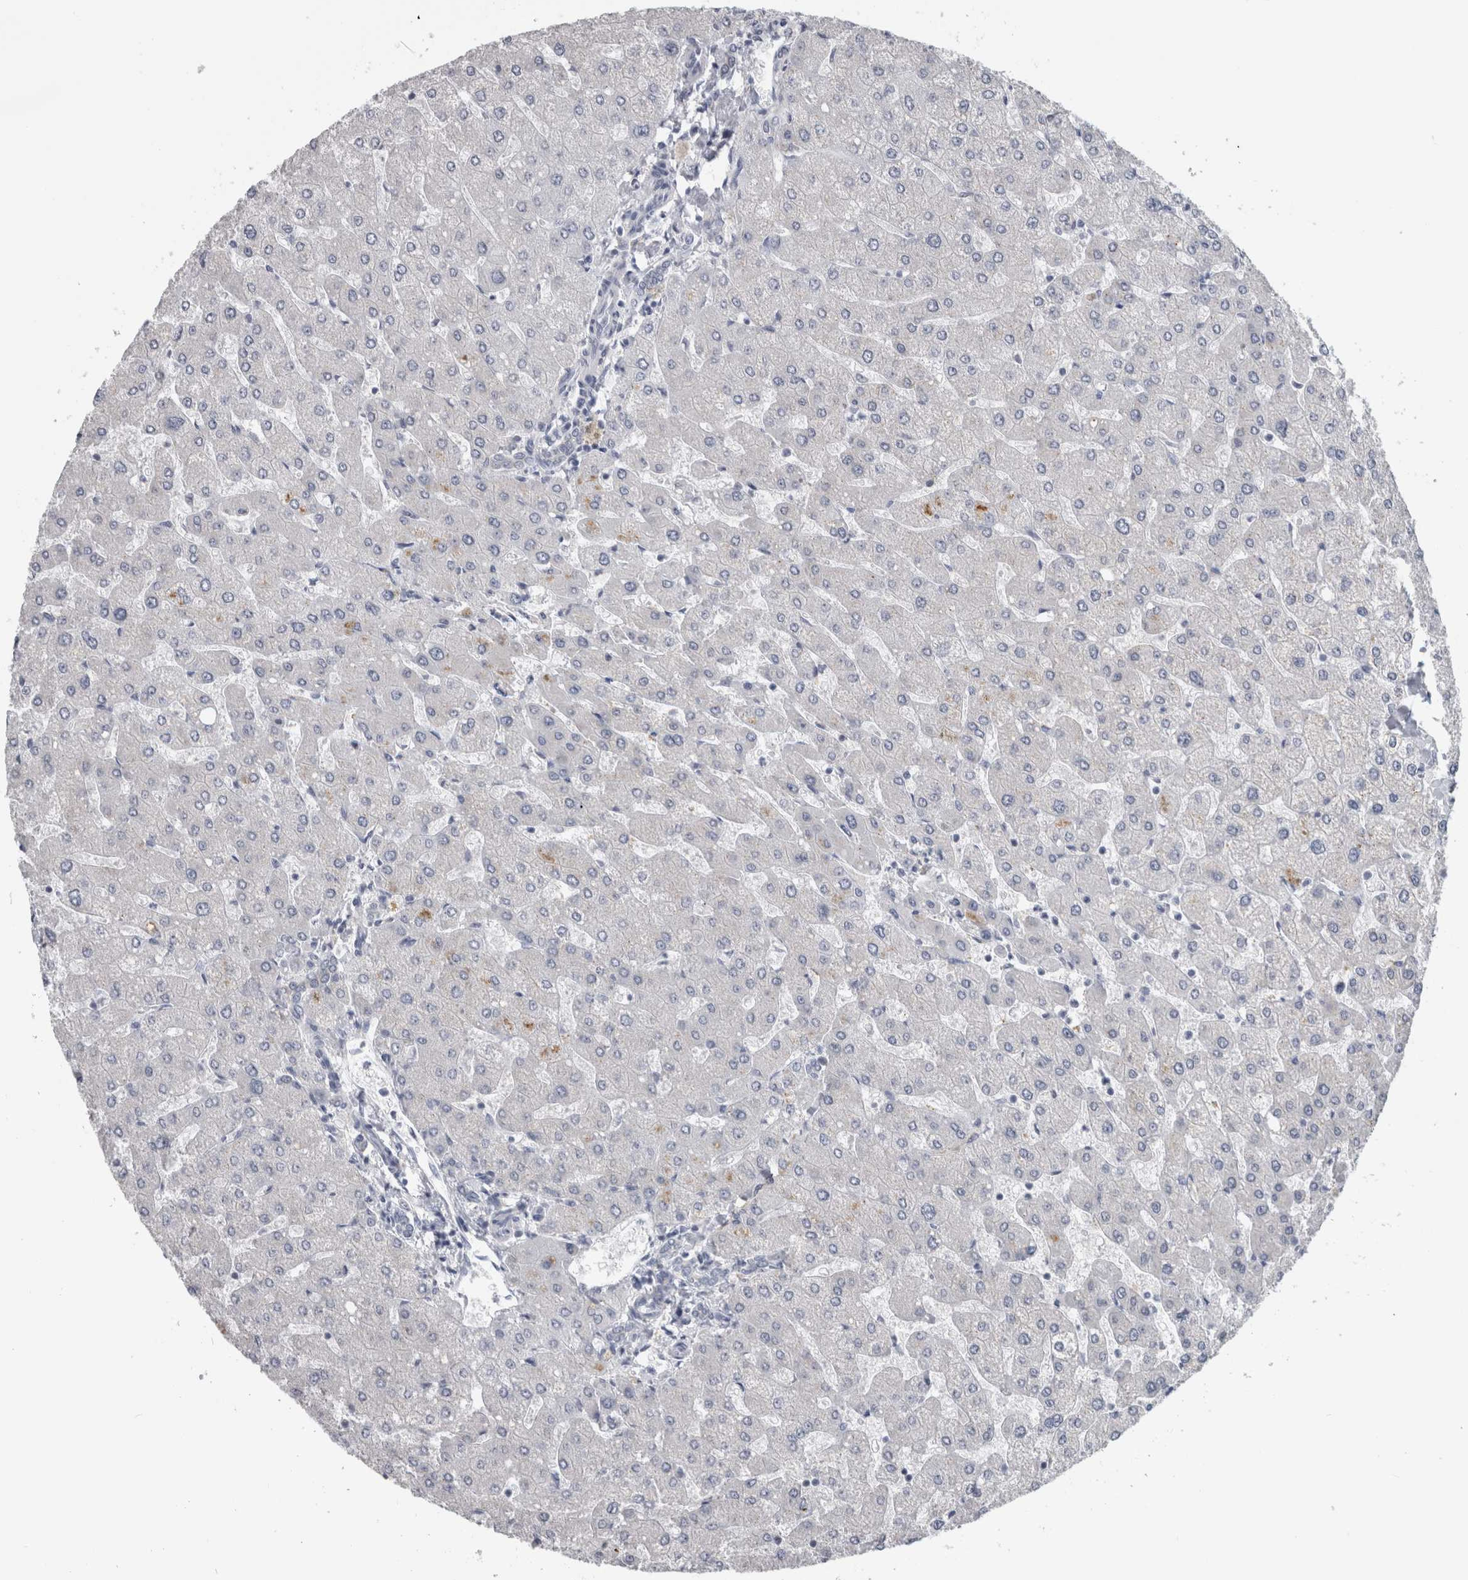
{"staining": {"intensity": "negative", "quantity": "none", "location": "none"}, "tissue": "liver", "cell_type": "Cholangiocytes", "image_type": "normal", "snomed": [{"axis": "morphology", "description": "Normal tissue, NOS"}, {"axis": "topography", "description": "Liver"}], "caption": "Cholangiocytes show no significant expression in unremarkable liver. (Brightfield microscopy of DAB immunohistochemistry (IHC) at high magnification).", "gene": "TMEM242", "patient": {"sex": "male", "age": 55}}